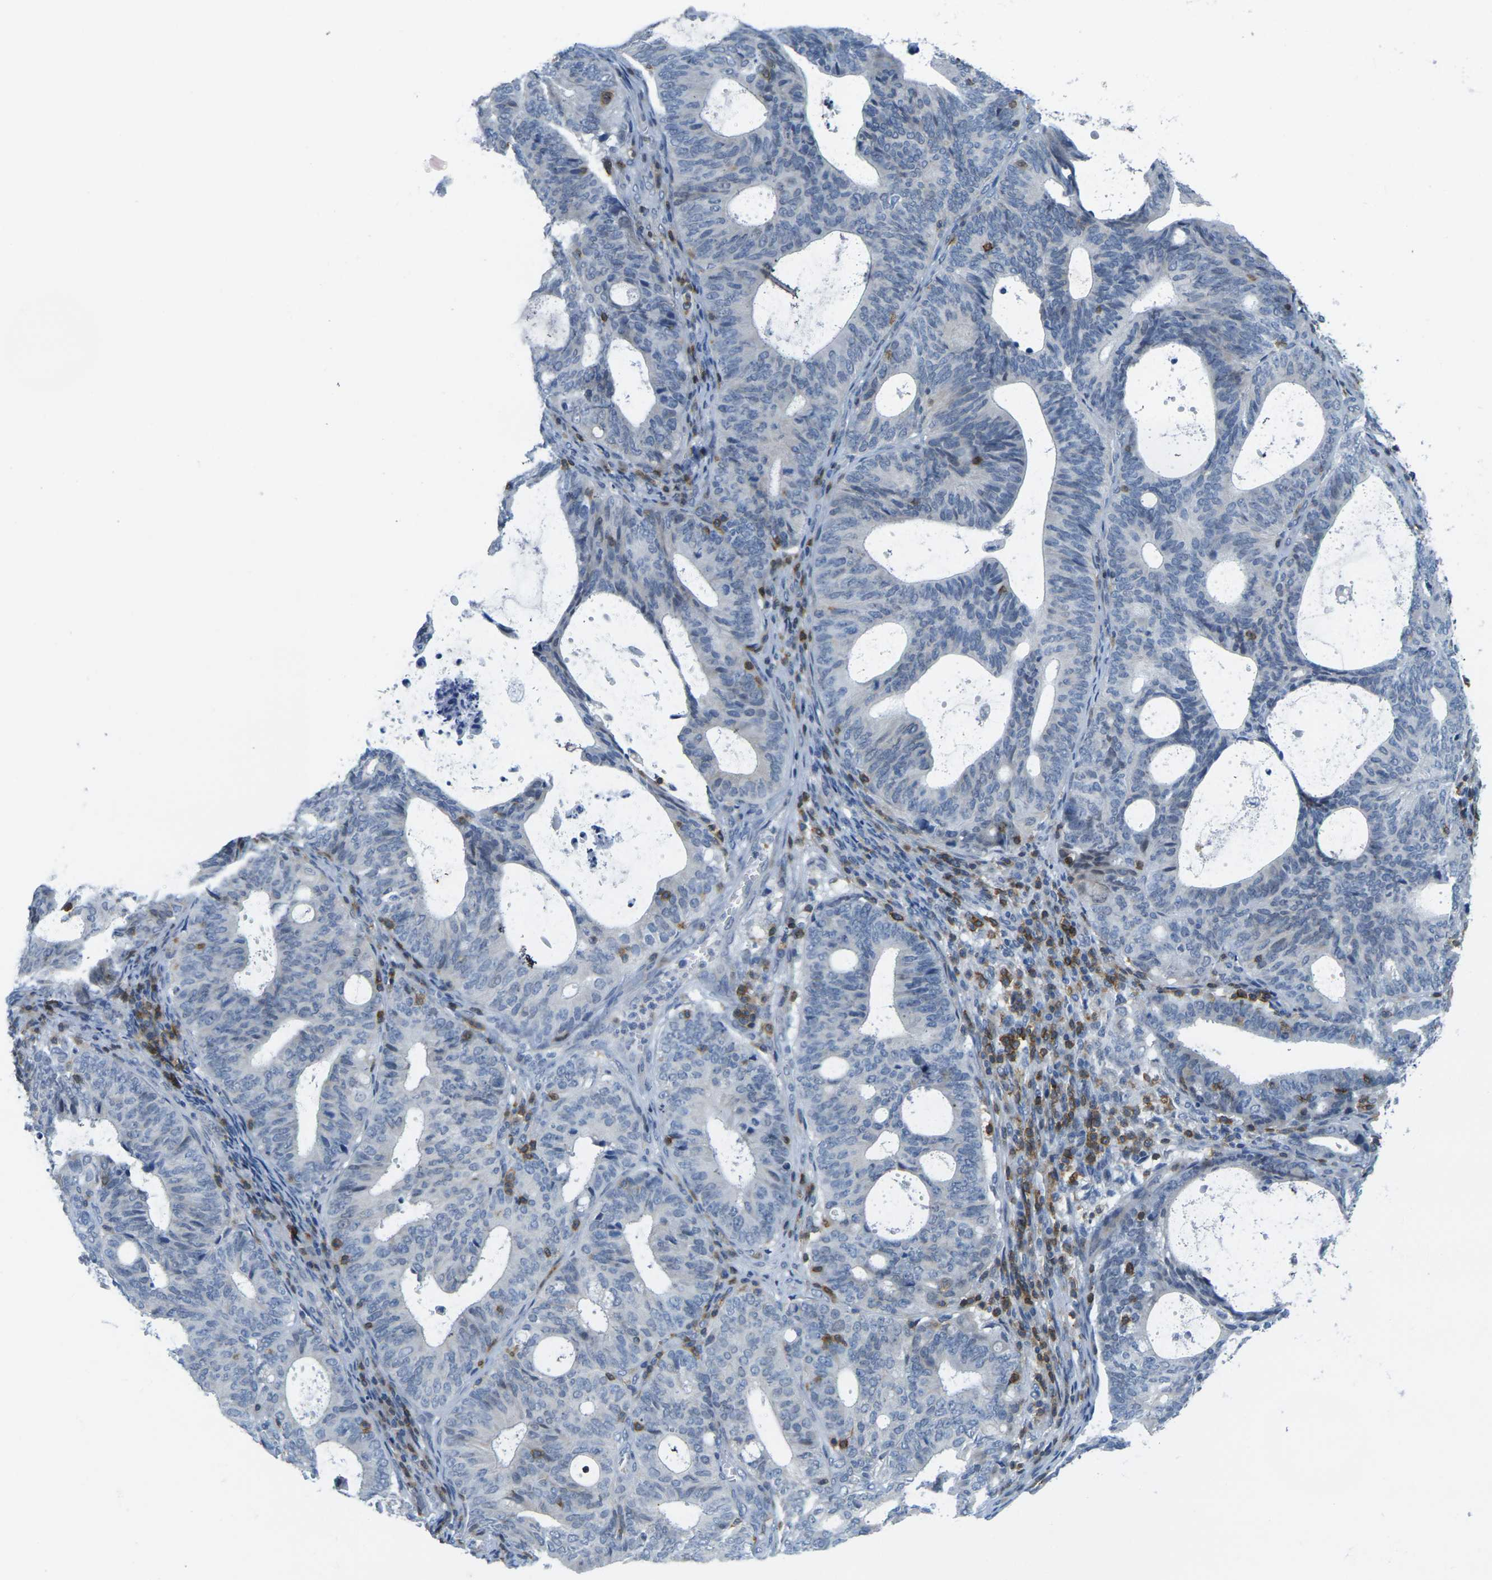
{"staining": {"intensity": "negative", "quantity": "none", "location": "none"}, "tissue": "endometrial cancer", "cell_type": "Tumor cells", "image_type": "cancer", "snomed": [{"axis": "morphology", "description": "Adenocarcinoma, NOS"}, {"axis": "topography", "description": "Uterus"}], "caption": "Immunohistochemistry (IHC) histopathology image of endometrial cancer (adenocarcinoma) stained for a protein (brown), which reveals no positivity in tumor cells. (Brightfield microscopy of DAB (3,3'-diaminobenzidine) IHC at high magnification).", "gene": "CD3D", "patient": {"sex": "female", "age": 83}}